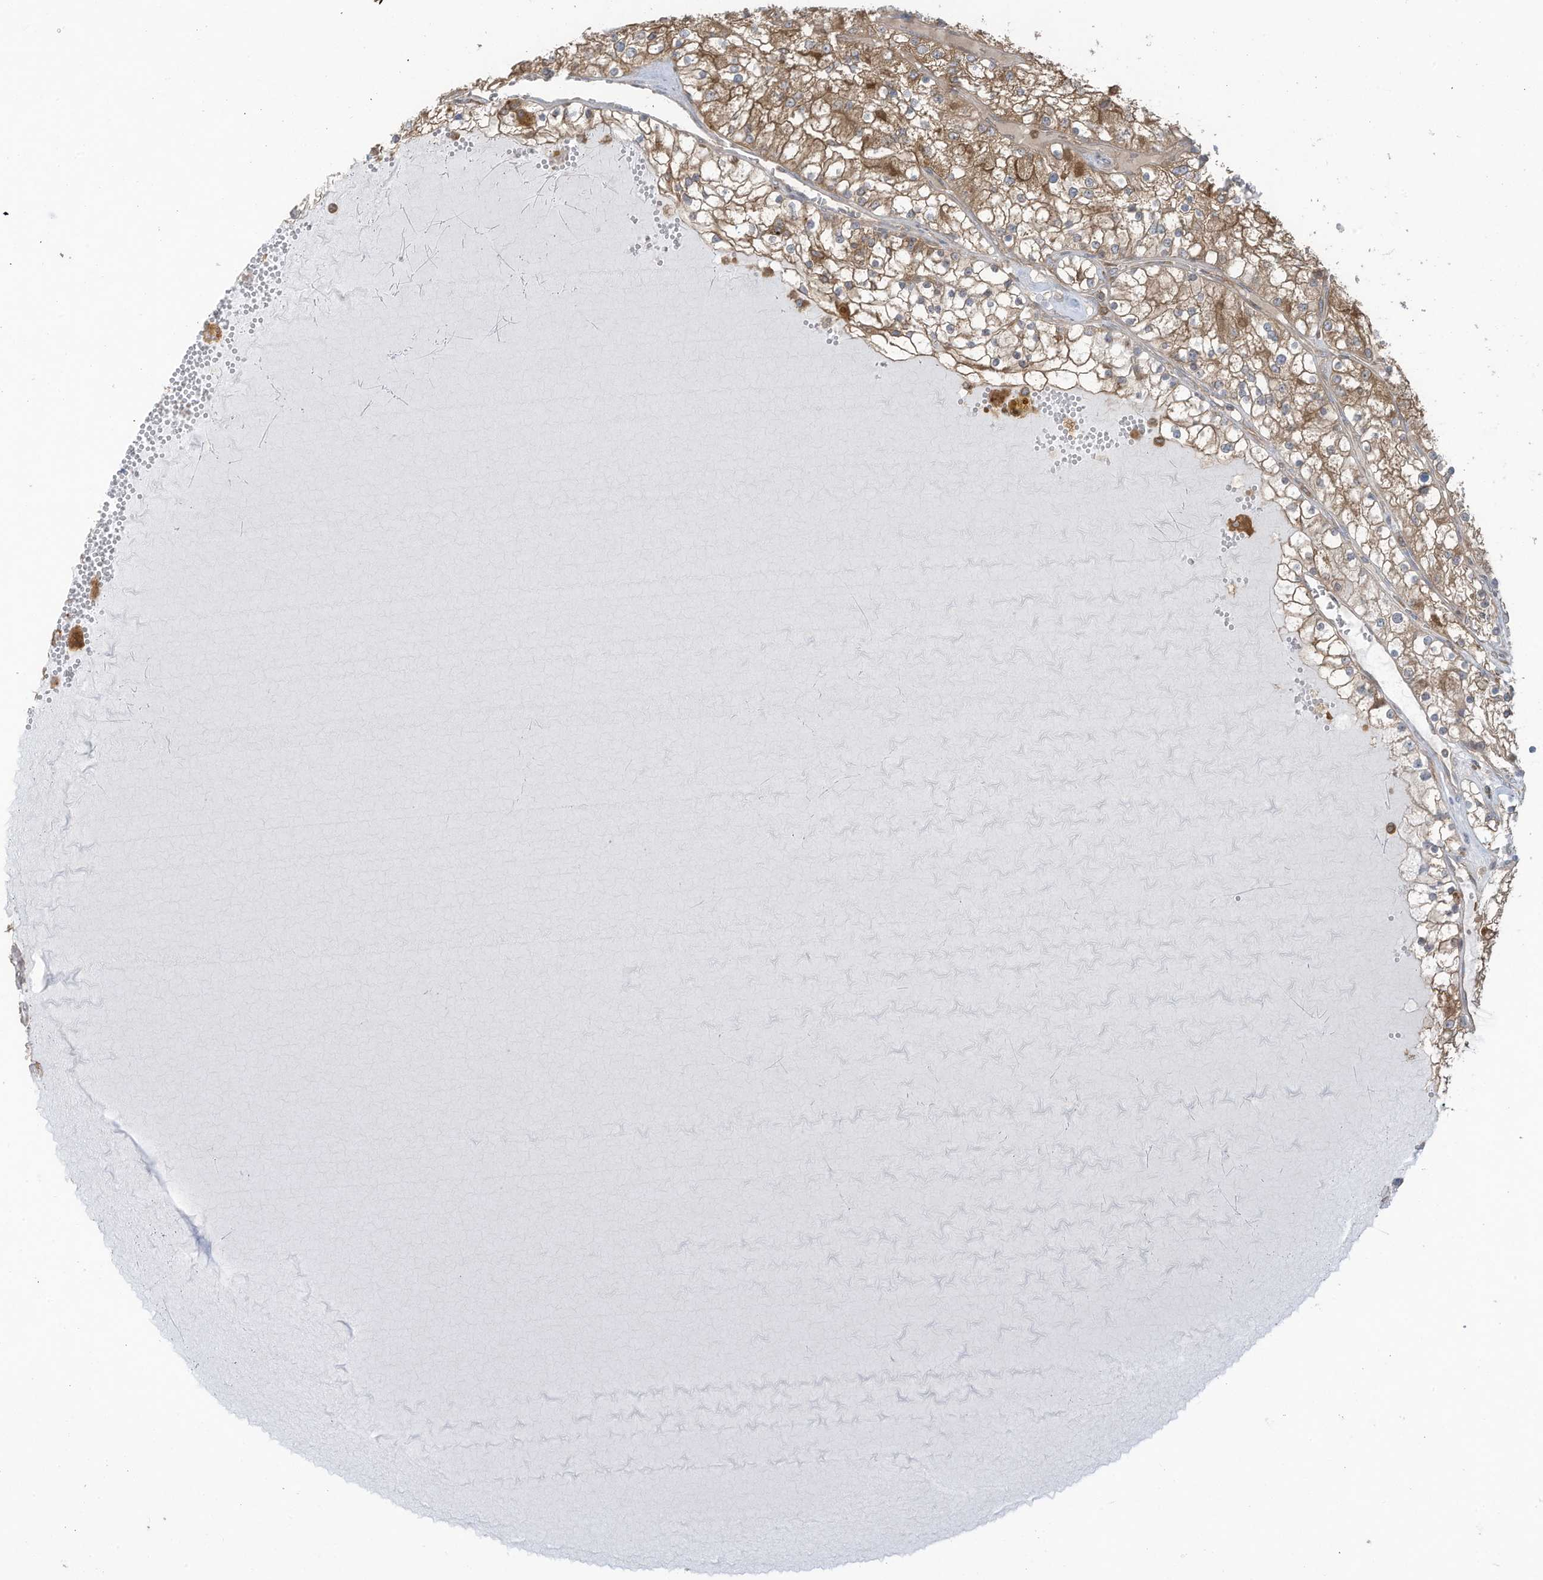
{"staining": {"intensity": "weak", "quantity": ">75%", "location": "cytoplasmic/membranous"}, "tissue": "renal cancer", "cell_type": "Tumor cells", "image_type": "cancer", "snomed": [{"axis": "morphology", "description": "Normal tissue, NOS"}, {"axis": "morphology", "description": "Adenocarcinoma, NOS"}, {"axis": "topography", "description": "Kidney"}], "caption": "Immunohistochemistry (IHC) image of neoplastic tissue: human adenocarcinoma (renal) stained using immunohistochemistry (IHC) reveals low levels of weak protein expression localized specifically in the cytoplasmic/membranous of tumor cells, appearing as a cytoplasmic/membranous brown color.", "gene": "OLA1", "patient": {"sex": "male", "age": 68}}